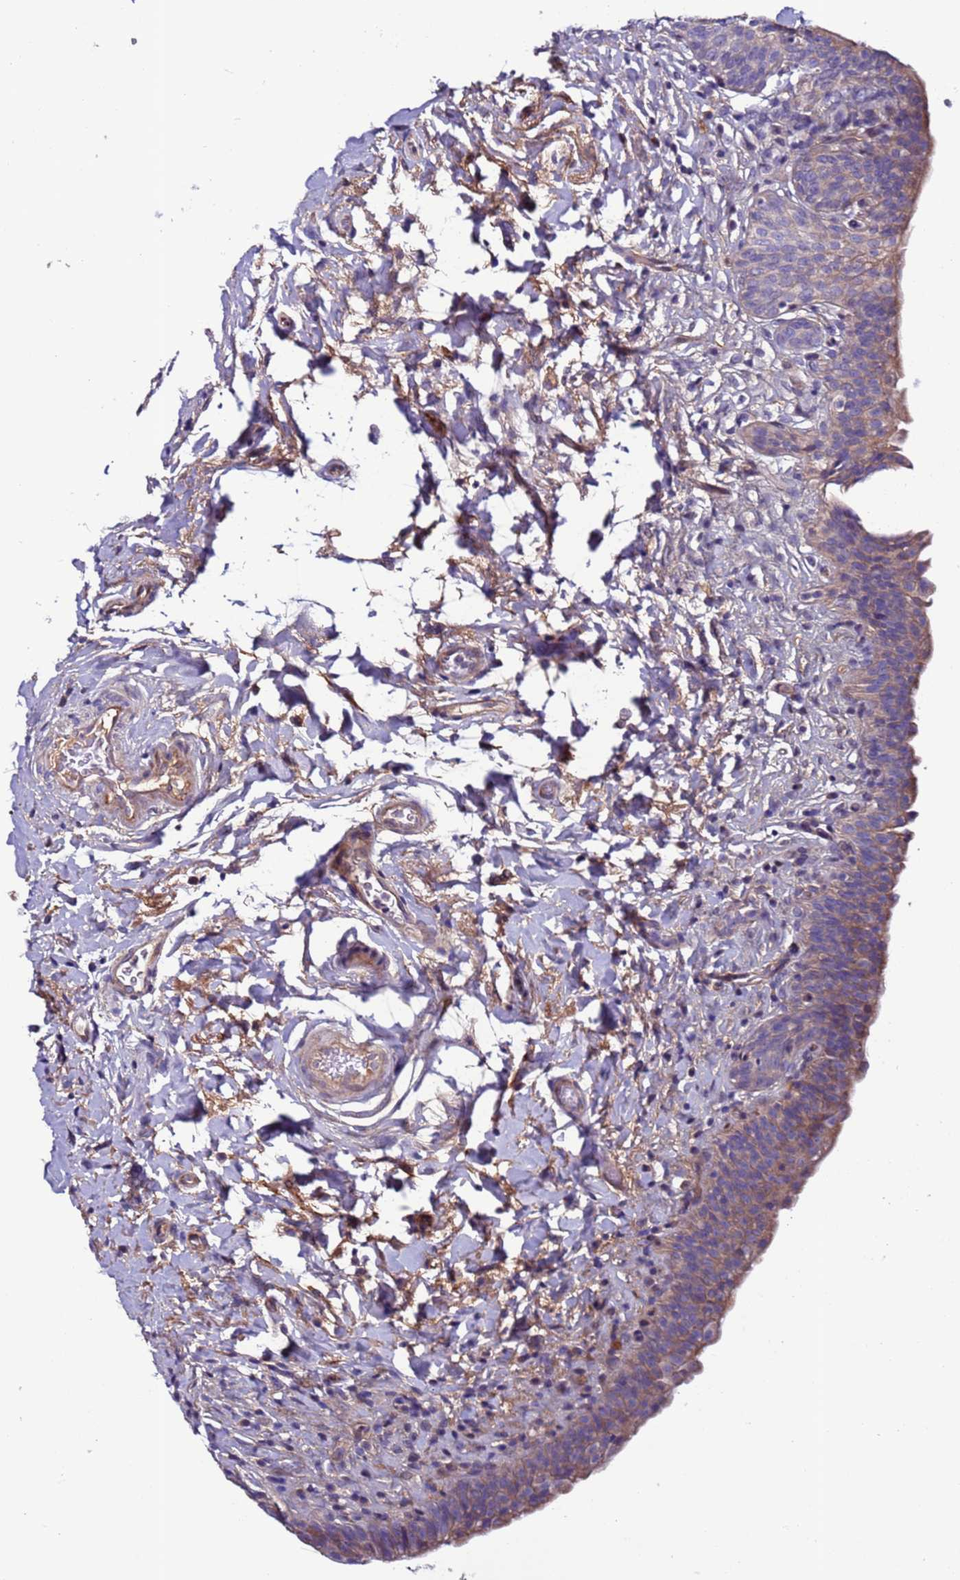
{"staining": {"intensity": "weak", "quantity": "25%-75%", "location": "cytoplasmic/membranous"}, "tissue": "urinary bladder", "cell_type": "Urothelial cells", "image_type": "normal", "snomed": [{"axis": "morphology", "description": "Normal tissue, NOS"}, {"axis": "topography", "description": "Urinary bladder"}], "caption": "Urinary bladder stained with DAB immunohistochemistry (IHC) exhibits low levels of weak cytoplasmic/membranous expression in approximately 25%-75% of urothelial cells.", "gene": "C8G", "patient": {"sex": "male", "age": 83}}